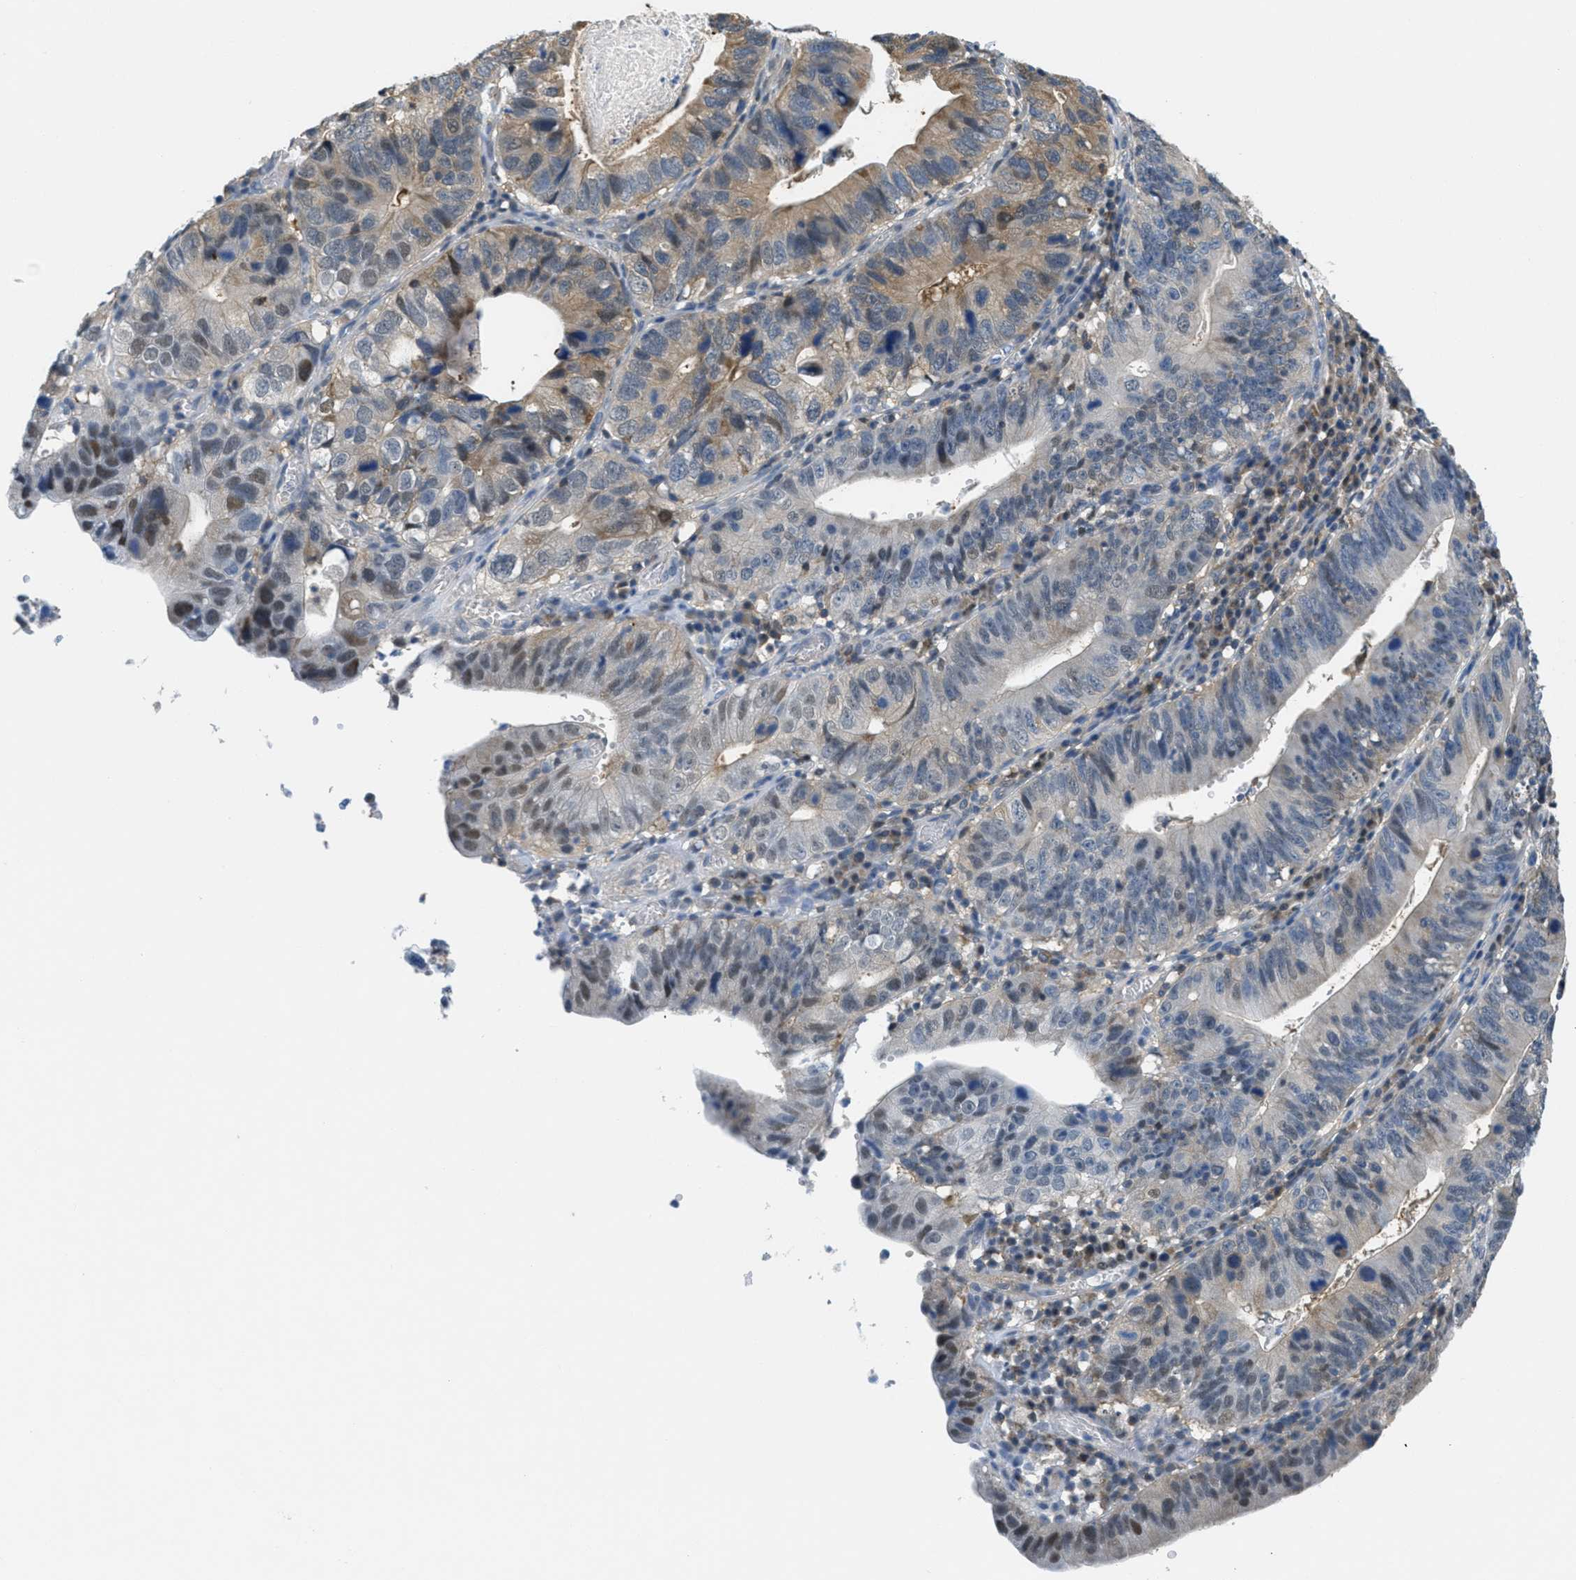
{"staining": {"intensity": "moderate", "quantity": "<25%", "location": "cytoplasmic/membranous,nuclear"}, "tissue": "stomach cancer", "cell_type": "Tumor cells", "image_type": "cancer", "snomed": [{"axis": "morphology", "description": "Adenocarcinoma, NOS"}, {"axis": "topography", "description": "Stomach"}], "caption": "Immunohistochemistry (IHC) (DAB) staining of human stomach cancer exhibits moderate cytoplasmic/membranous and nuclear protein positivity in about <25% of tumor cells. Nuclei are stained in blue.", "gene": "PIP5K1C", "patient": {"sex": "male", "age": 59}}